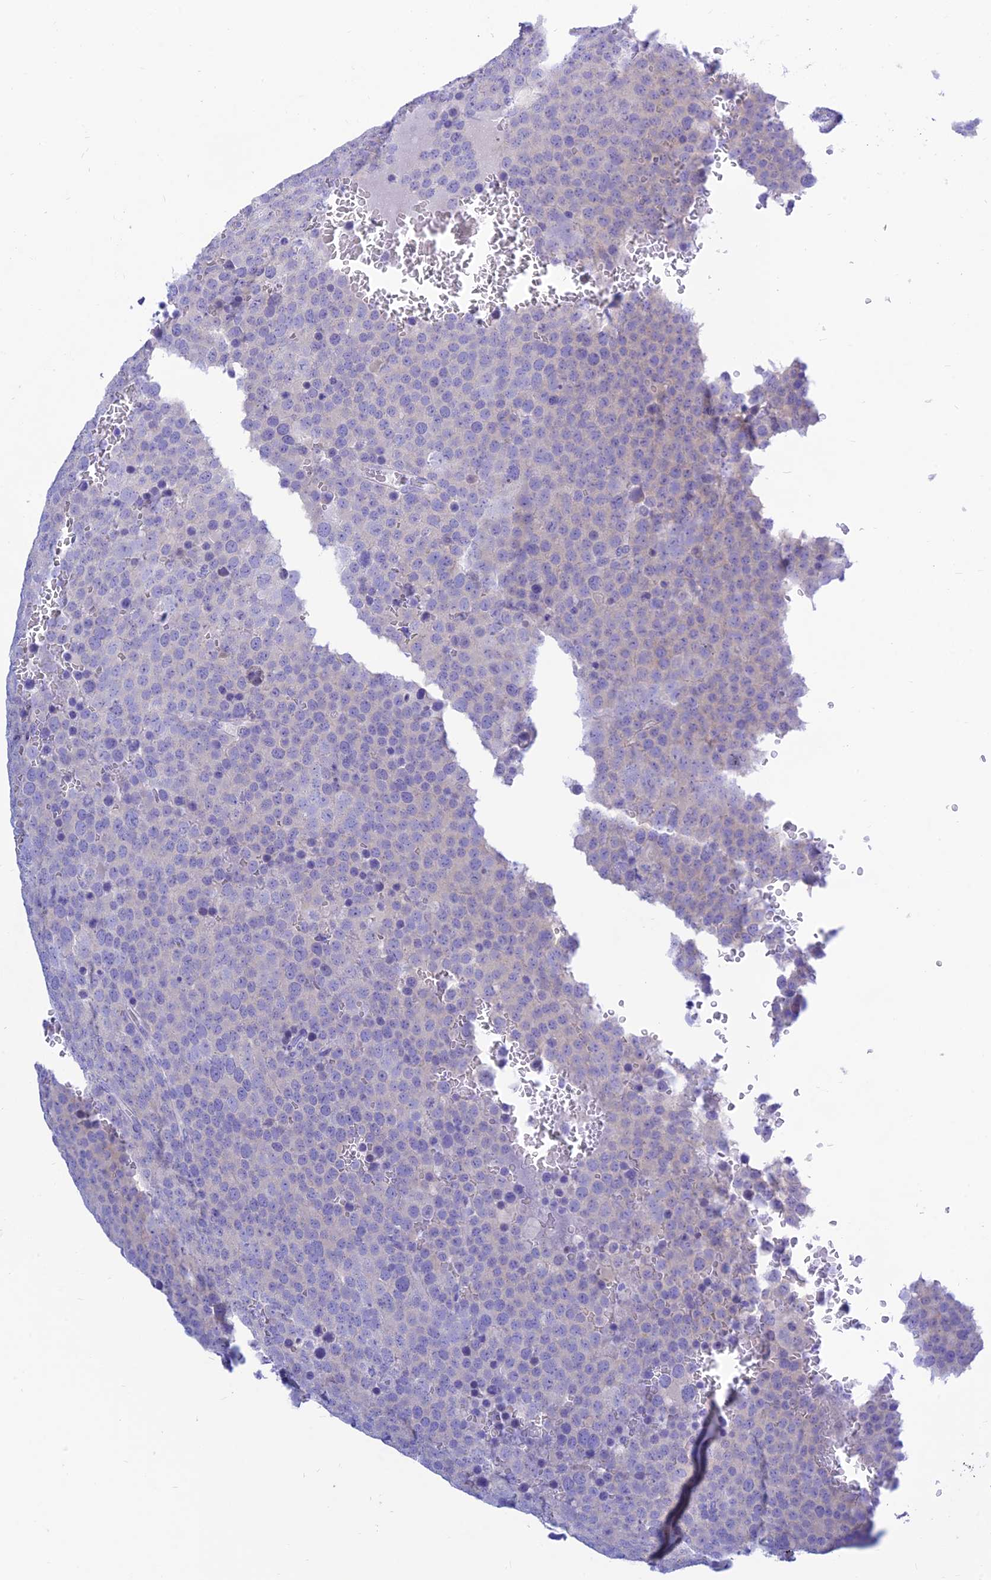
{"staining": {"intensity": "negative", "quantity": "none", "location": "none"}, "tissue": "testis cancer", "cell_type": "Tumor cells", "image_type": "cancer", "snomed": [{"axis": "morphology", "description": "Seminoma, NOS"}, {"axis": "topography", "description": "Testis"}], "caption": "Human testis cancer stained for a protein using IHC displays no expression in tumor cells.", "gene": "PRNP", "patient": {"sex": "male", "age": 71}}